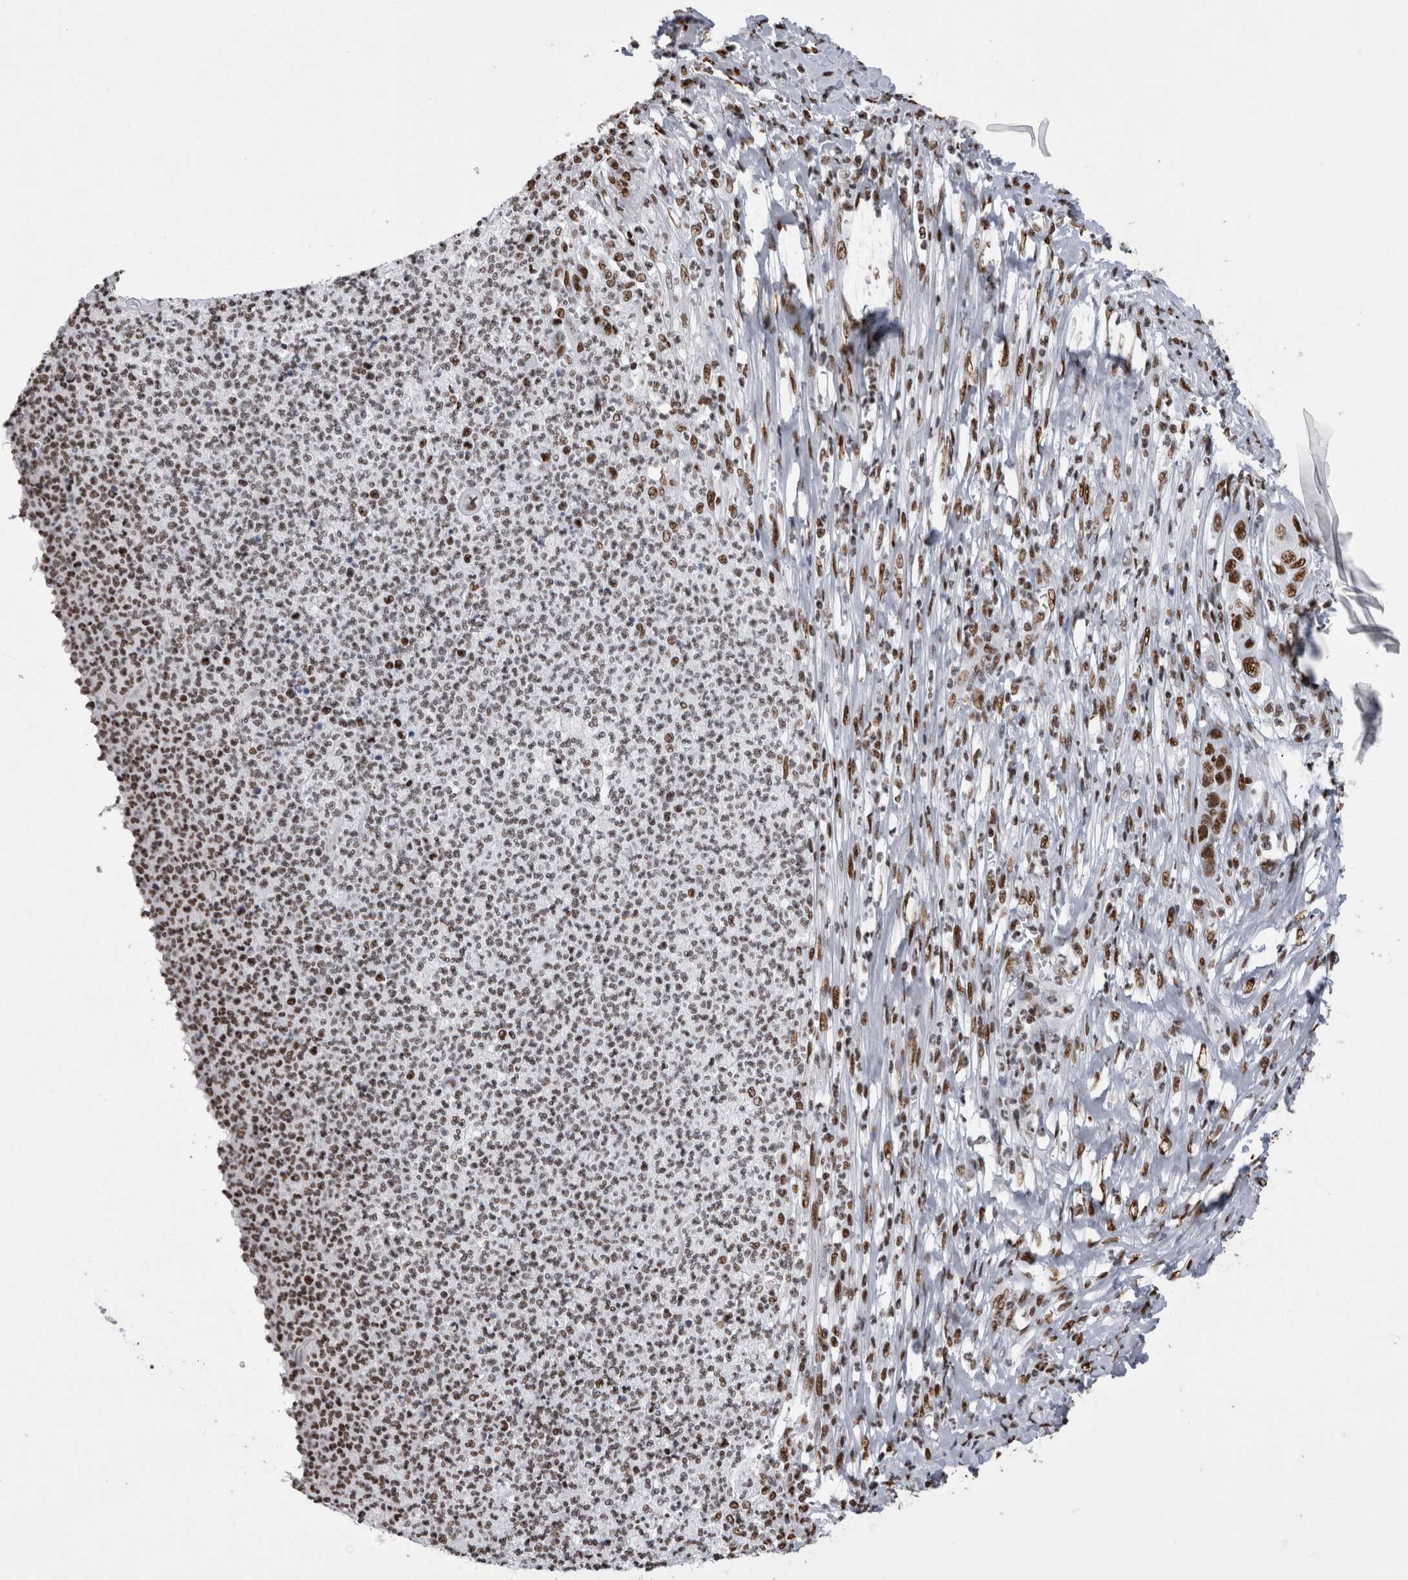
{"staining": {"intensity": "strong", "quantity": ">75%", "location": "nuclear"}, "tissue": "skin cancer", "cell_type": "Tumor cells", "image_type": "cancer", "snomed": [{"axis": "morphology", "description": "Squamous cell carcinoma, NOS"}, {"axis": "topography", "description": "Skin"}], "caption": "Immunohistochemical staining of skin cancer displays high levels of strong nuclear expression in about >75% of tumor cells.", "gene": "ALPK3", "patient": {"sex": "male", "age": 55}}